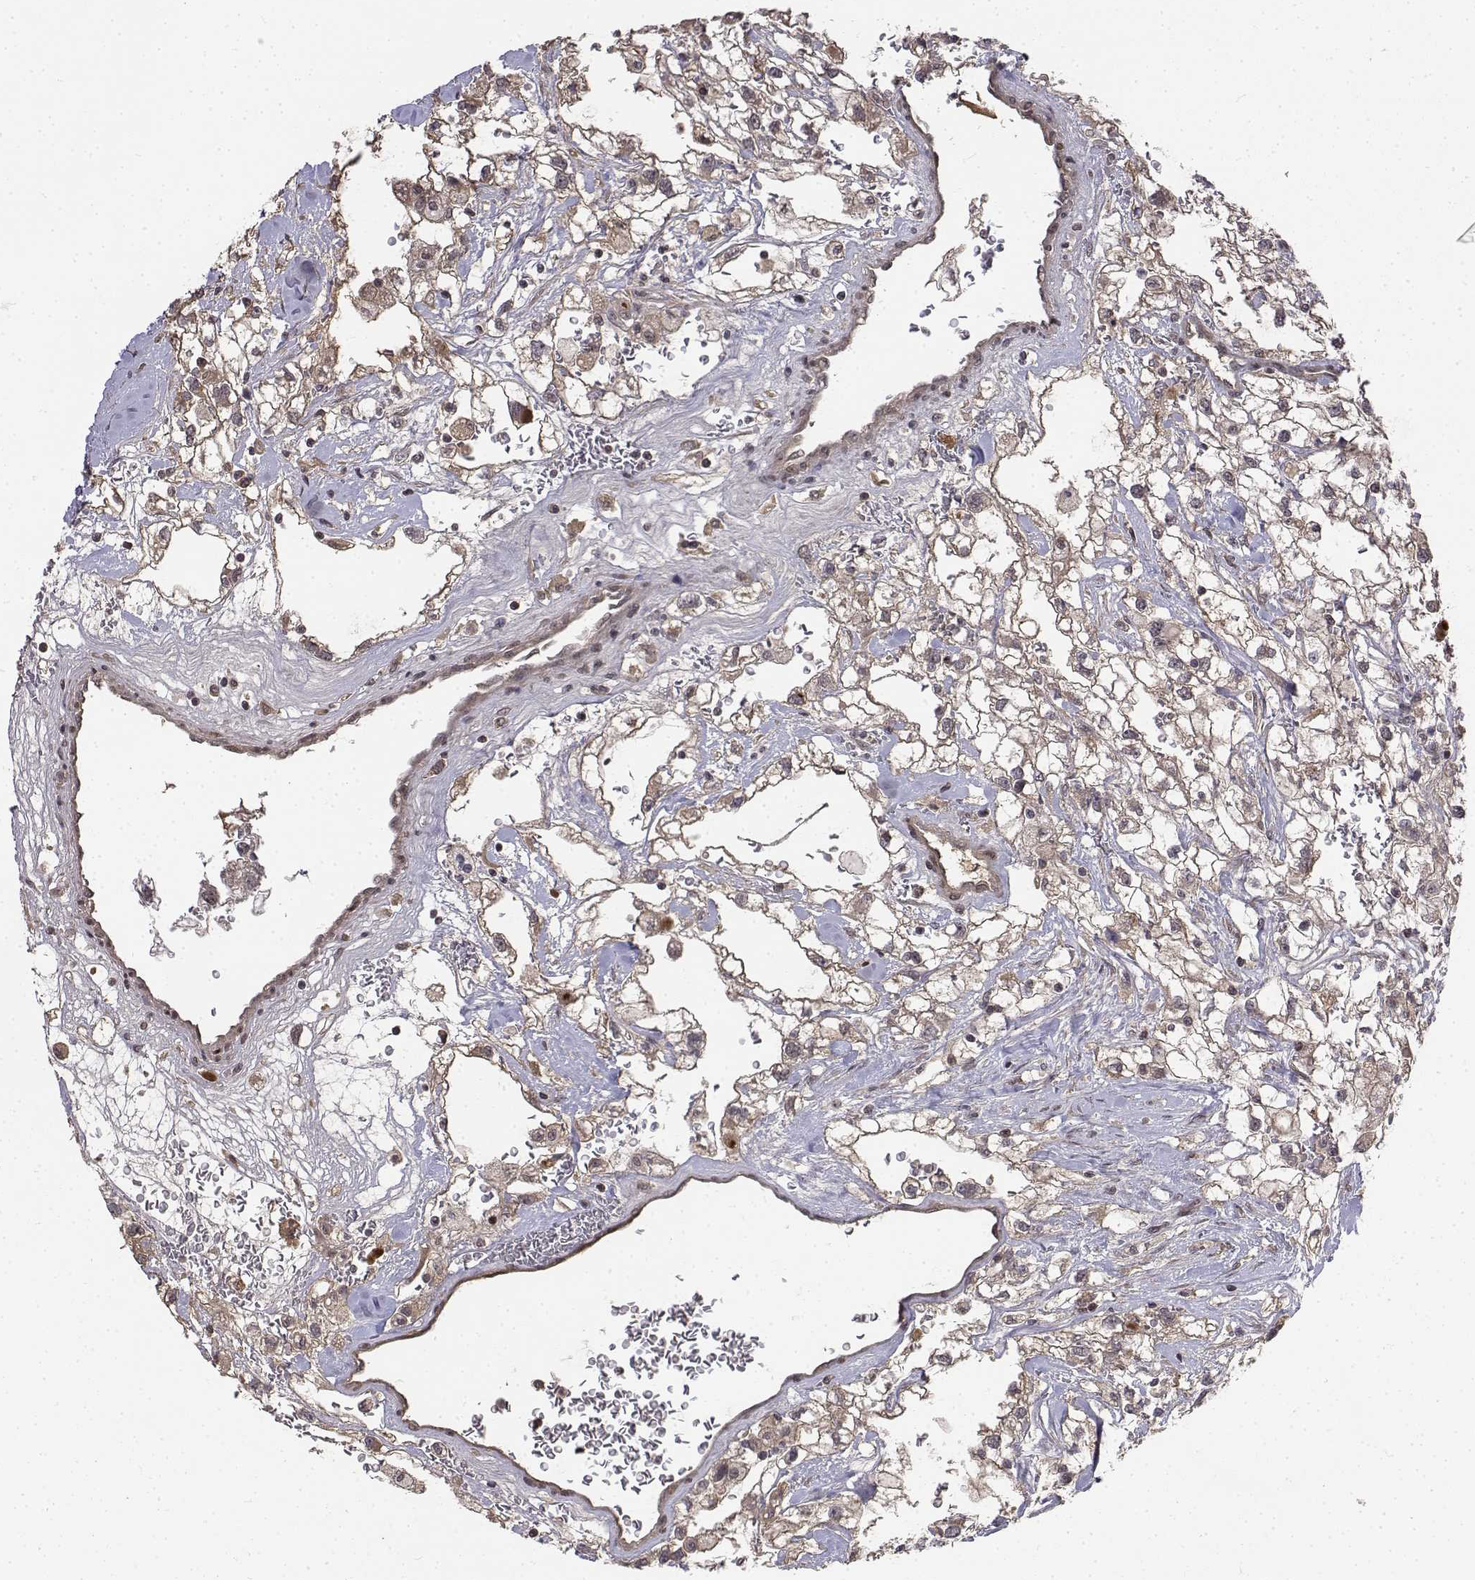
{"staining": {"intensity": "weak", "quantity": "<25%", "location": "cytoplasmic/membranous"}, "tissue": "renal cancer", "cell_type": "Tumor cells", "image_type": "cancer", "snomed": [{"axis": "morphology", "description": "Adenocarcinoma, NOS"}, {"axis": "topography", "description": "Kidney"}], "caption": "An immunohistochemistry micrograph of adenocarcinoma (renal) is shown. There is no staining in tumor cells of adenocarcinoma (renal).", "gene": "ITGA7", "patient": {"sex": "male", "age": 59}}